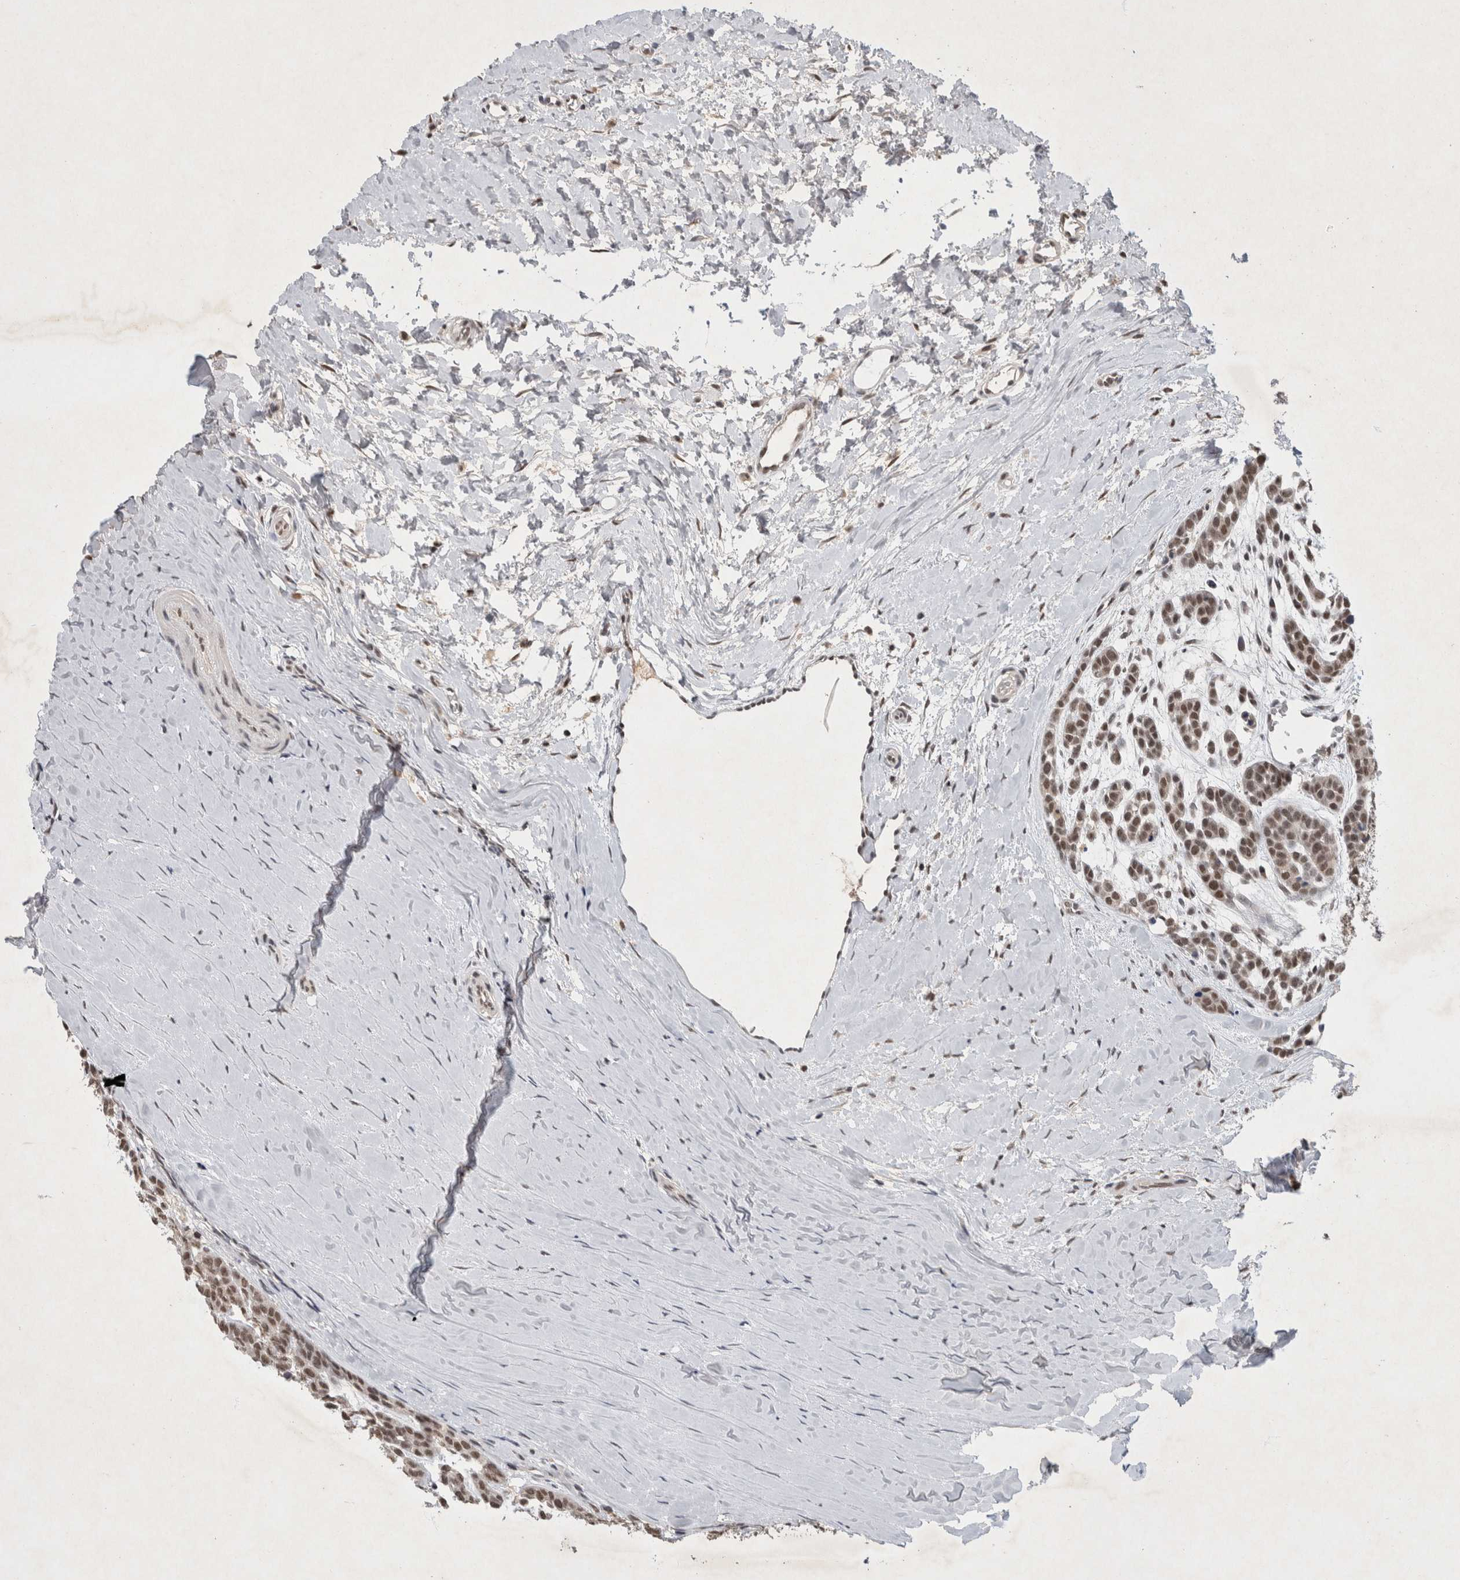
{"staining": {"intensity": "moderate", "quantity": ">75%", "location": "nuclear"}, "tissue": "head and neck cancer", "cell_type": "Tumor cells", "image_type": "cancer", "snomed": [{"axis": "morphology", "description": "Adenocarcinoma, NOS"}, {"axis": "morphology", "description": "Adenoma, NOS"}, {"axis": "topography", "description": "Head-Neck"}], "caption": "A photomicrograph showing moderate nuclear positivity in about >75% of tumor cells in adenocarcinoma (head and neck), as visualized by brown immunohistochemical staining.", "gene": "XRCC5", "patient": {"sex": "female", "age": 55}}